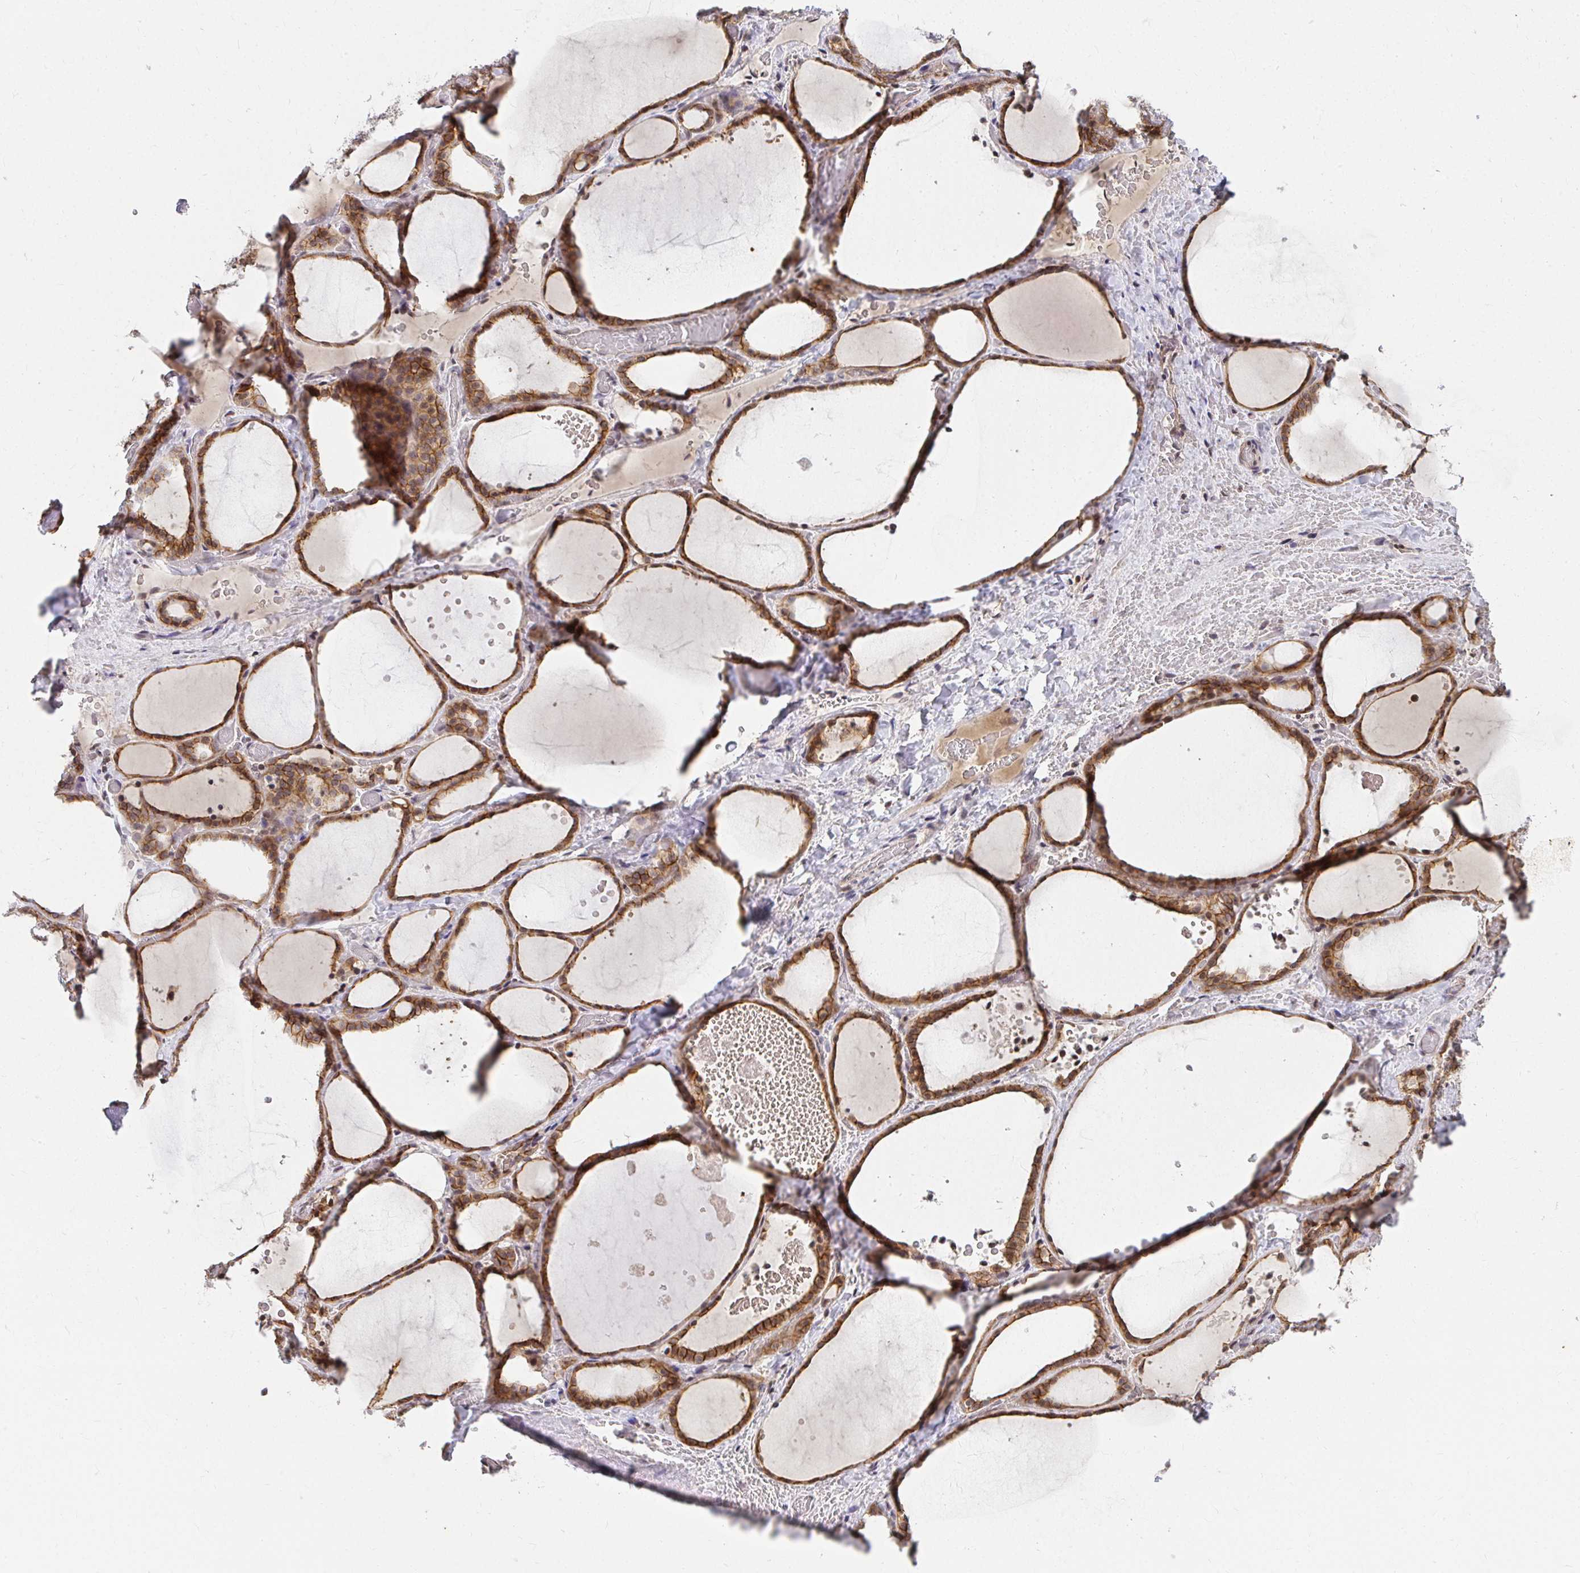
{"staining": {"intensity": "moderate", "quantity": ">75%", "location": "cytoplasmic/membranous,nuclear"}, "tissue": "thyroid gland", "cell_type": "Glandular cells", "image_type": "normal", "snomed": [{"axis": "morphology", "description": "Normal tissue, NOS"}, {"axis": "topography", "description": "Thyroid gland"}], "caption": "This histopathology image exhibits IHC staining of normal human thyroid gland, with medium moderate cytoplasmic/membranous,nuclear expression in about >75% of glandular cells.", "gene": "ANK3", "patient": {"sex": "female", "age": 36}}